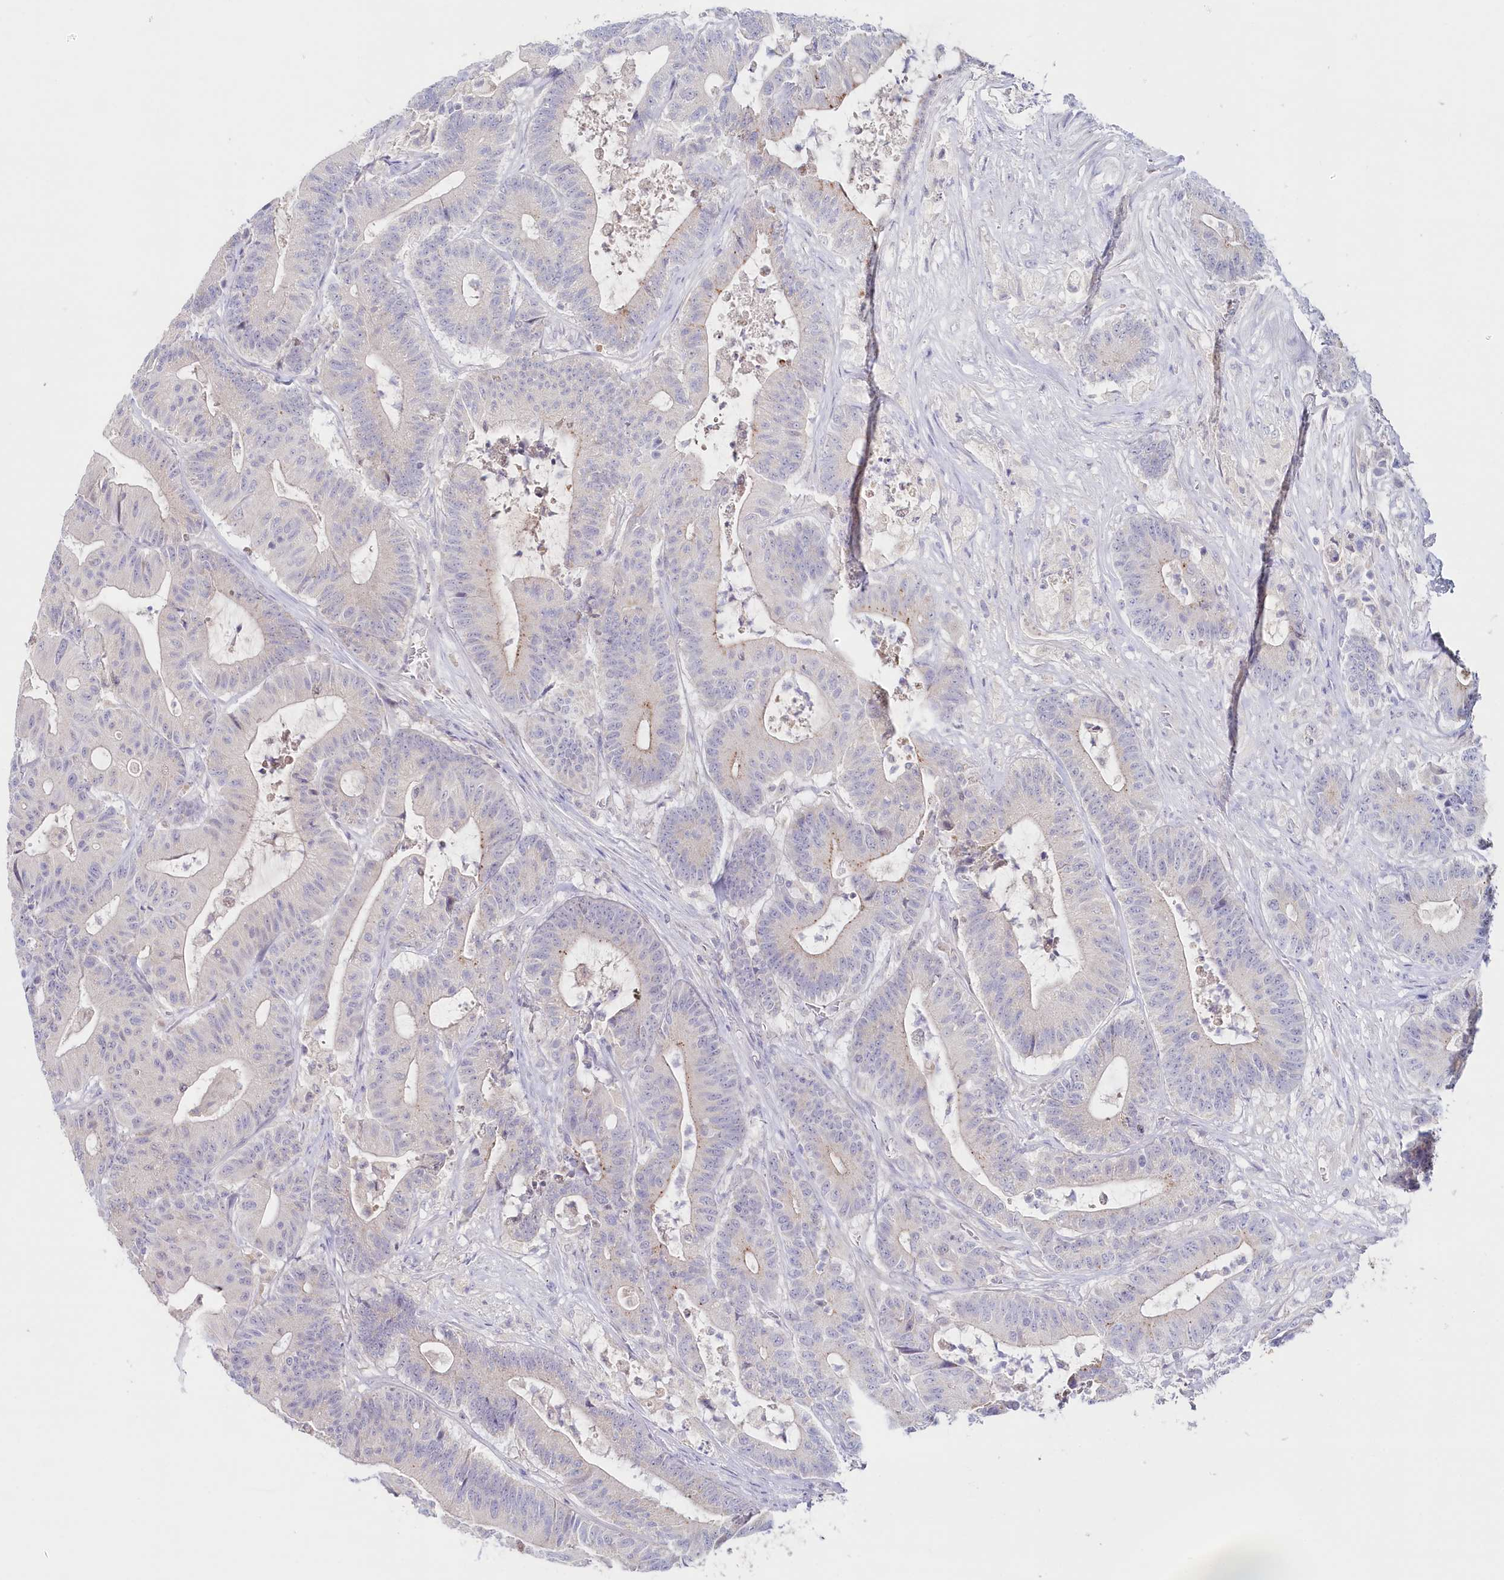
{"staining": {"intensity": "negative", "quantity": "none", "location": "none"}, "tissue": "colorectal cancer", "cell_type": "Tumor cells", "image_type": "cancer", "snomed": [{"axis": "morphology", "description": "Adenocarcinoma, NOS"}, {"axis": "topography", "description": "Colon"}], "caption": "Tumor cells show no significant protein staining in colorectal adenocarcinoma.", "gene": "PSAPL1", "patient": {"sex": "female", "age": 84}}